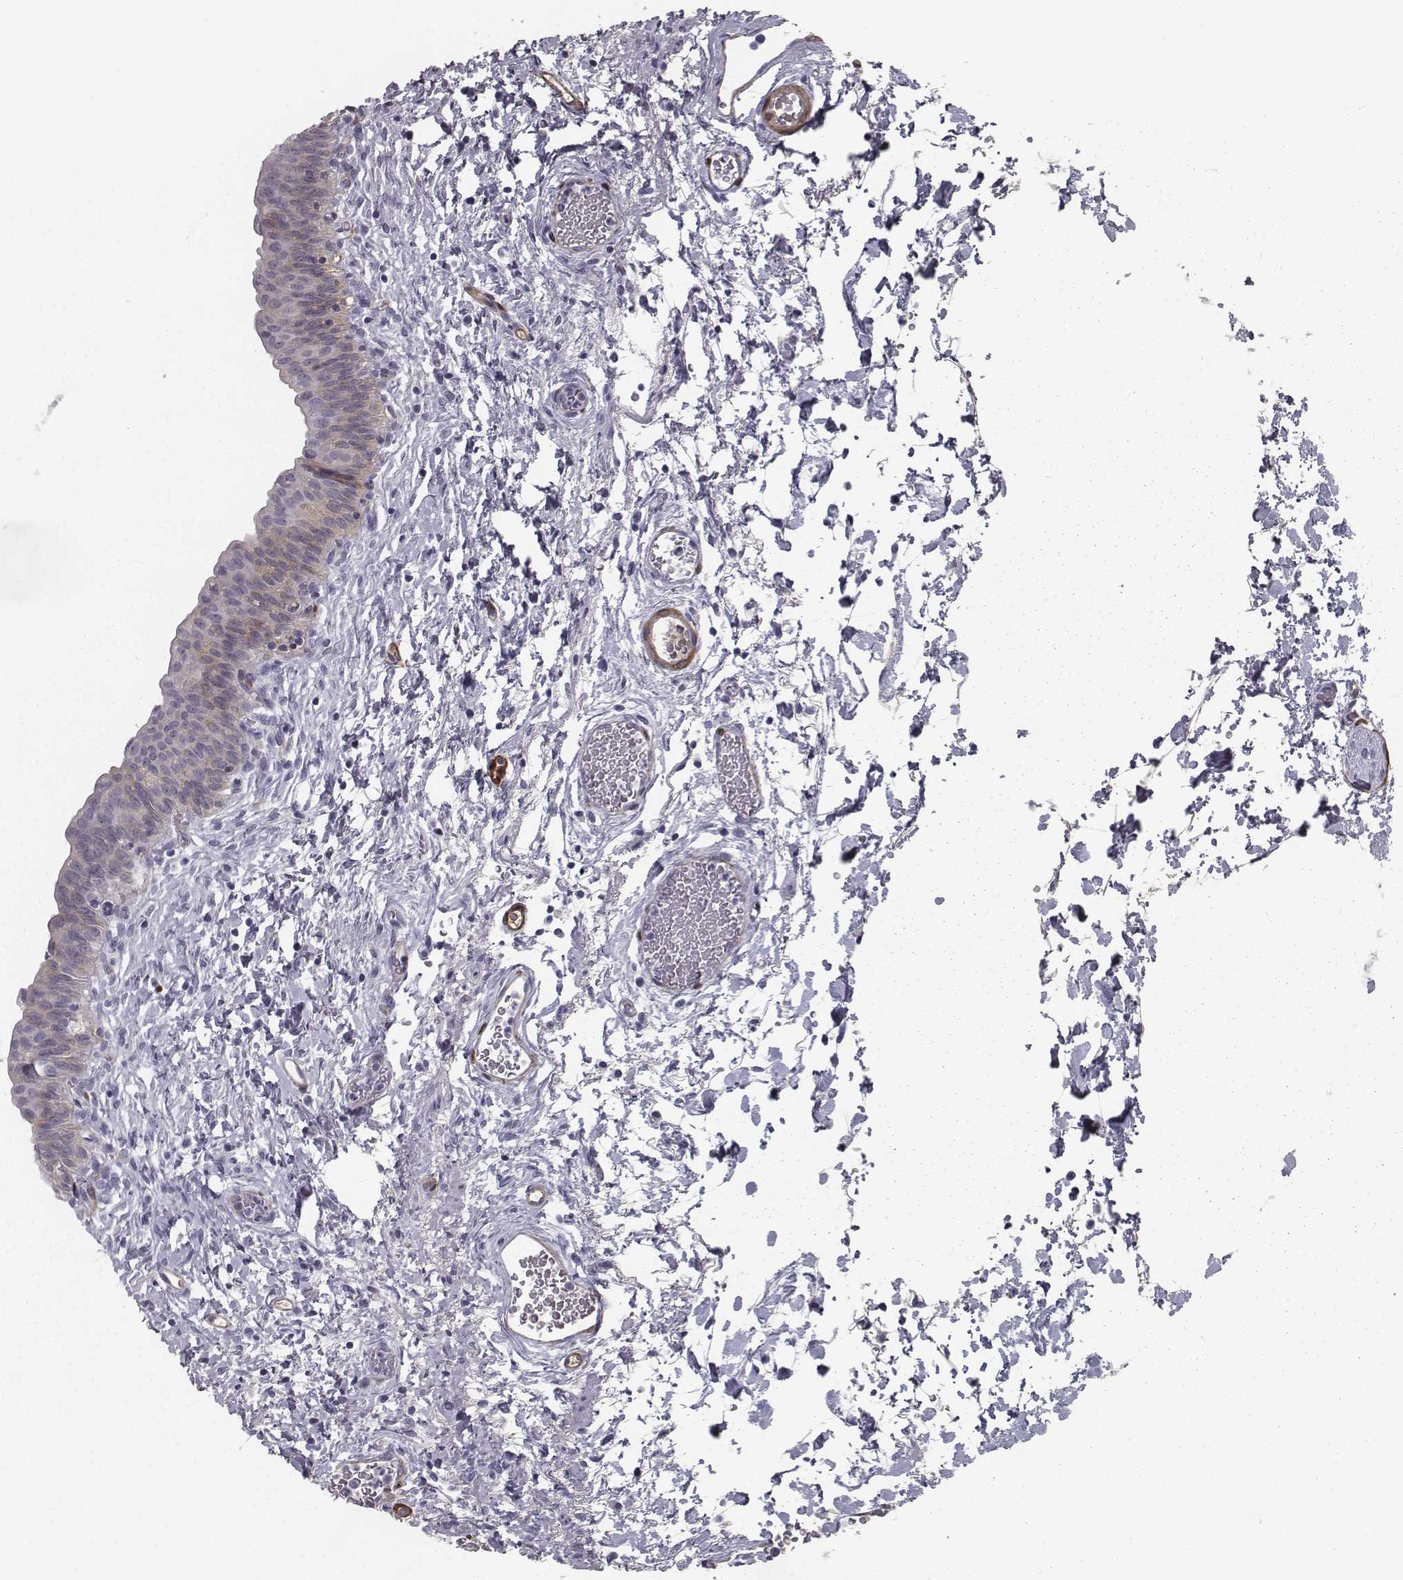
{"staining": {"intensity": "weak", "quantity": "25%-75%", "location": "cytoplasmic/membranous"}, "tissue": "urinary bladder", "cell_type": "Urothelial cells", "image_type": "normal", "snomed": [{"axis": "morphology", "description": "Normal tissue, NOS"}, {"axis": "topography", "description": "Urinary bladder"}], "caption": "Normal urinary bladder reveals weak cytoplasmic/membranous positivity in about 25%-75% of urothelial cells, visualized by immunohistochemistry.", "gene": "ISYNA1", "patient": {"sex": "male", "age": 56}}